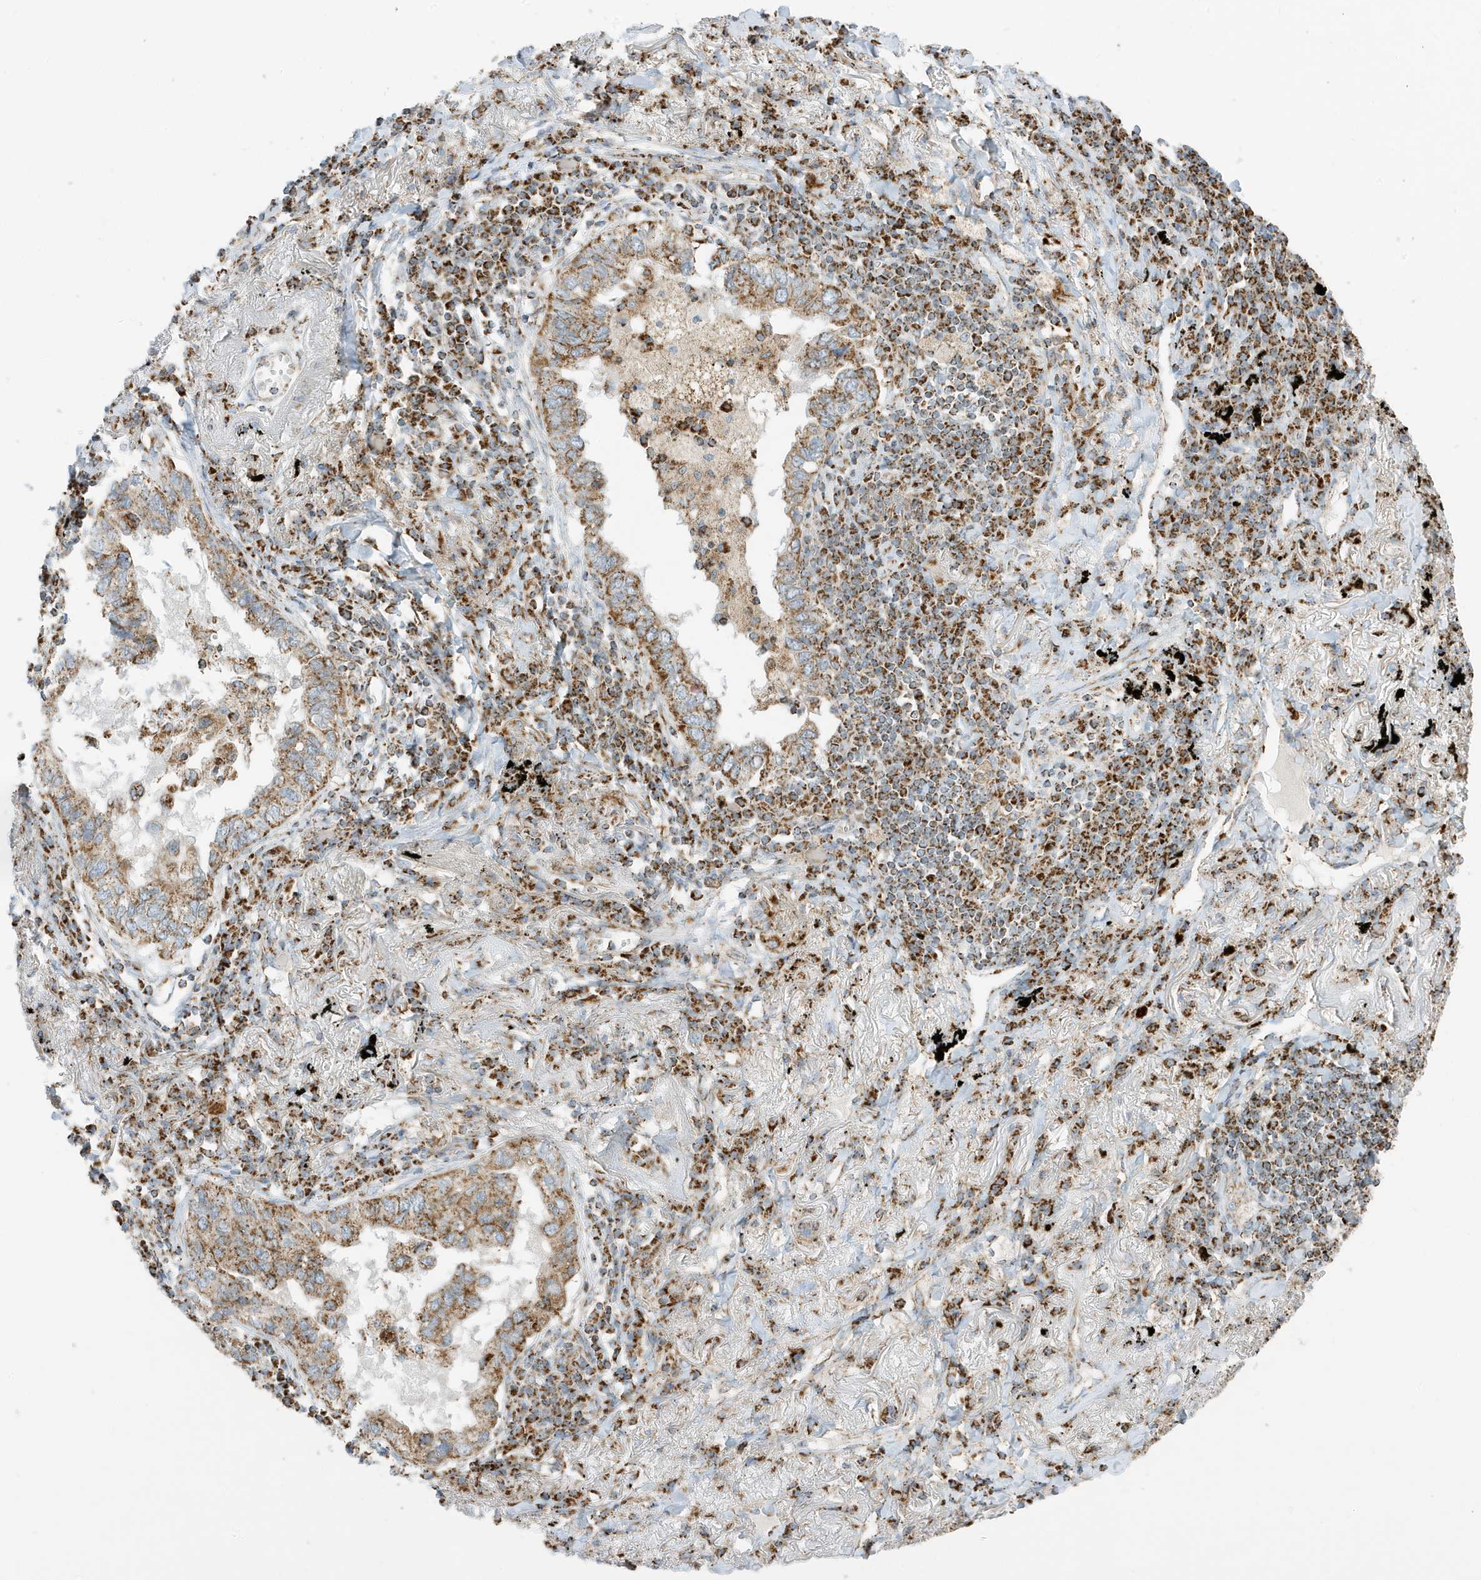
{"staining": {"intensity": "moderate", "quantity": ">75%", "location": "cytoplasmic/membranous"}, "tissue": "lung cancer", "cell_type": "Tumor cells", "image_type": "cancer", "snomed": [{"axis": "morphology", "description": "Adenocarcinoma, NOS"}, {"axis": "topography", "description": "Lung"}], "caption": "Brown immunohistochemical staining in adenocarcinoma (lung) shows moderate cytoplasmic/membranous expression in approximately >75% of tumor cells.", "gene": "ATP5ME", "patient": {"sex": "male", "age": 65}}